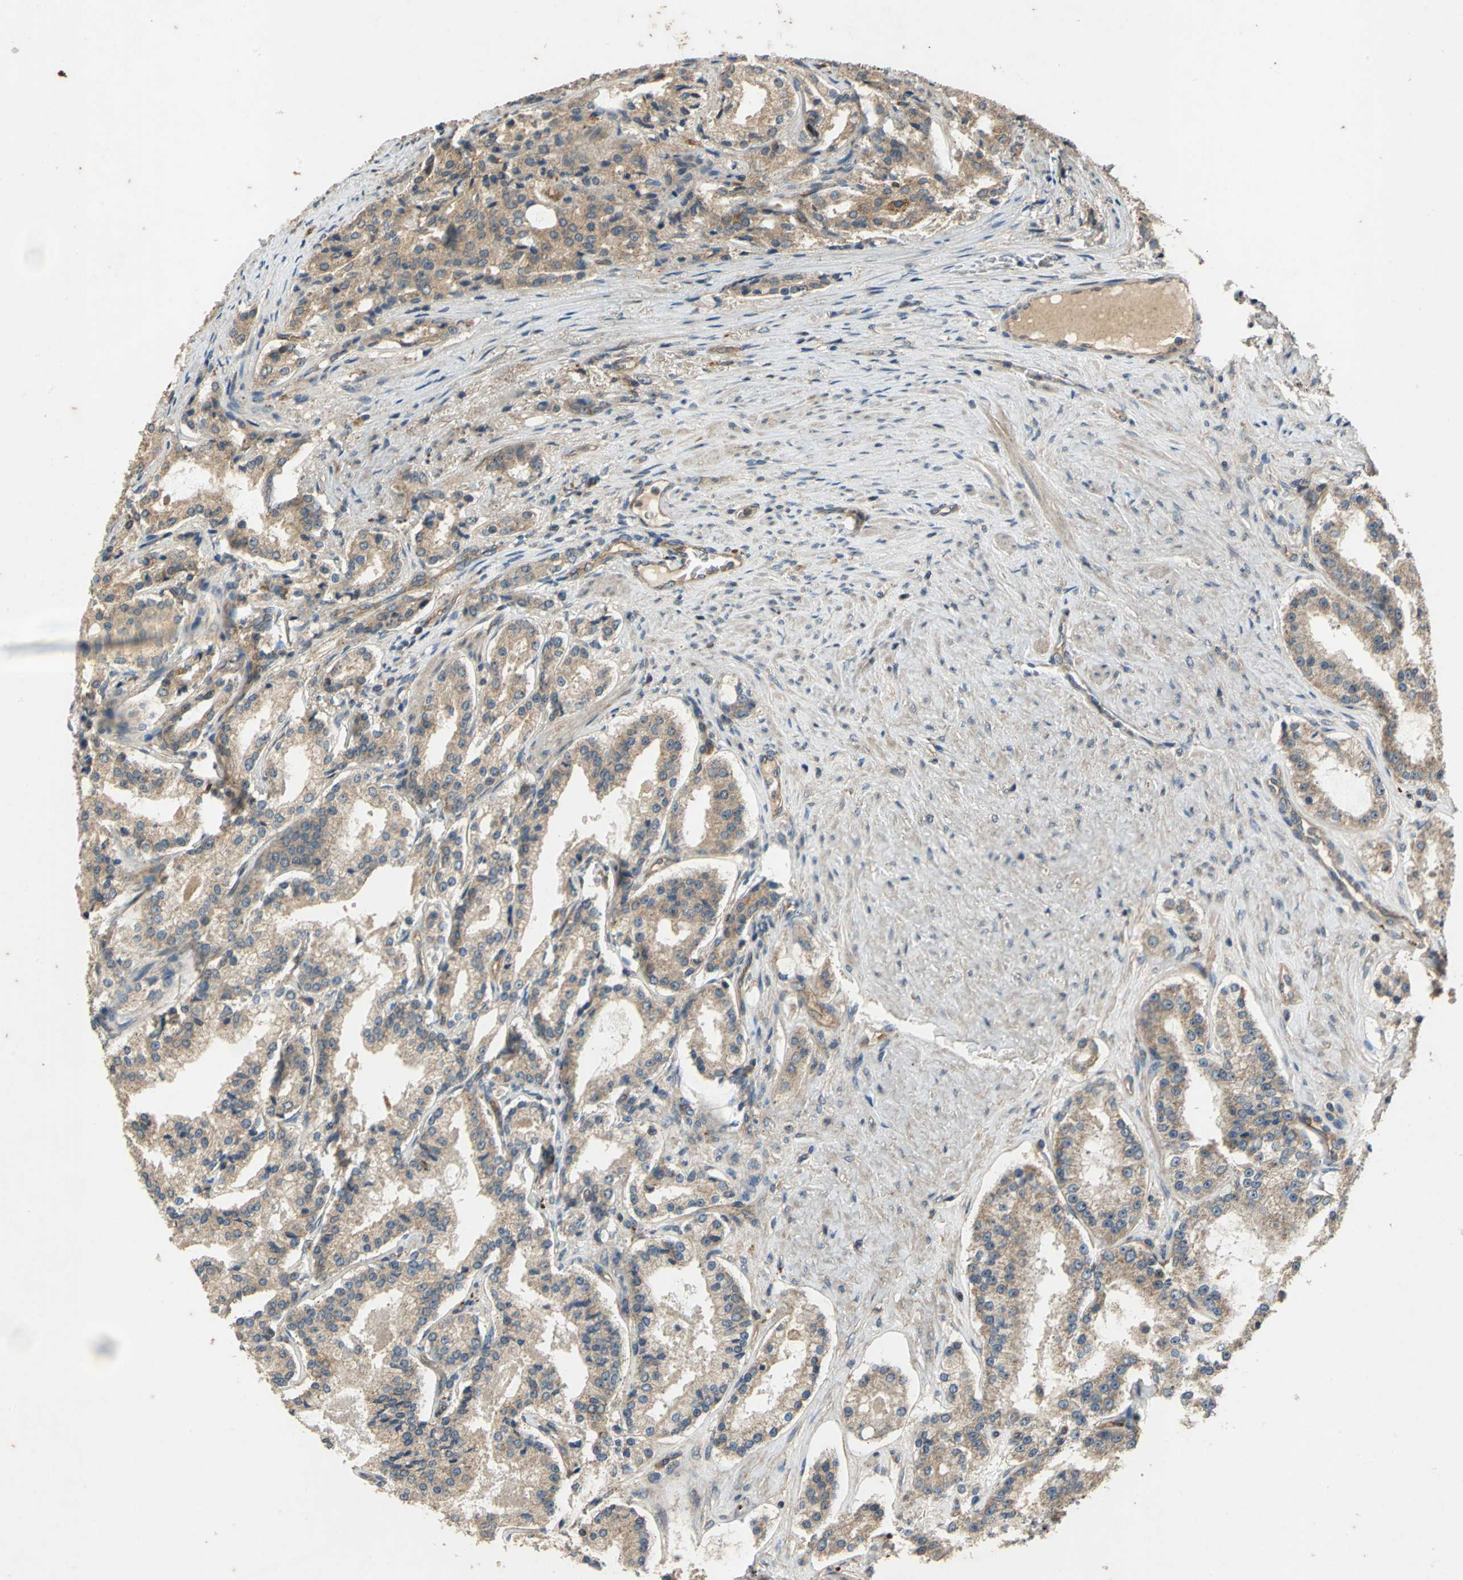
{"staining": {"intensity": "weak", "quantity": ">75%", "location": "cytoplasmic/membranous"}, "tissue": "prostate cancer", "cell_type": "Tumor cells", "image_type": "cancer", "snomed": [{"axis": "morphology", "description": "Adenocarcinoma, Medium grade"}, {"axis": "topography", "description": "Prostate"}], "caption": "Protein analysis of prostate cancer (medium-grade adenocarcinoma) tissue exhibits weak cytoplasmic/membranous staining in about >75% of tumor cells. The staining was performed using DAB (3,3'-diaminobenzidine), with brown indicating positive protein expression. Nuclei are stained blue with hematoxylin.", "gene": "EMCN", "patient": {"sex": "male", "age": 72}}